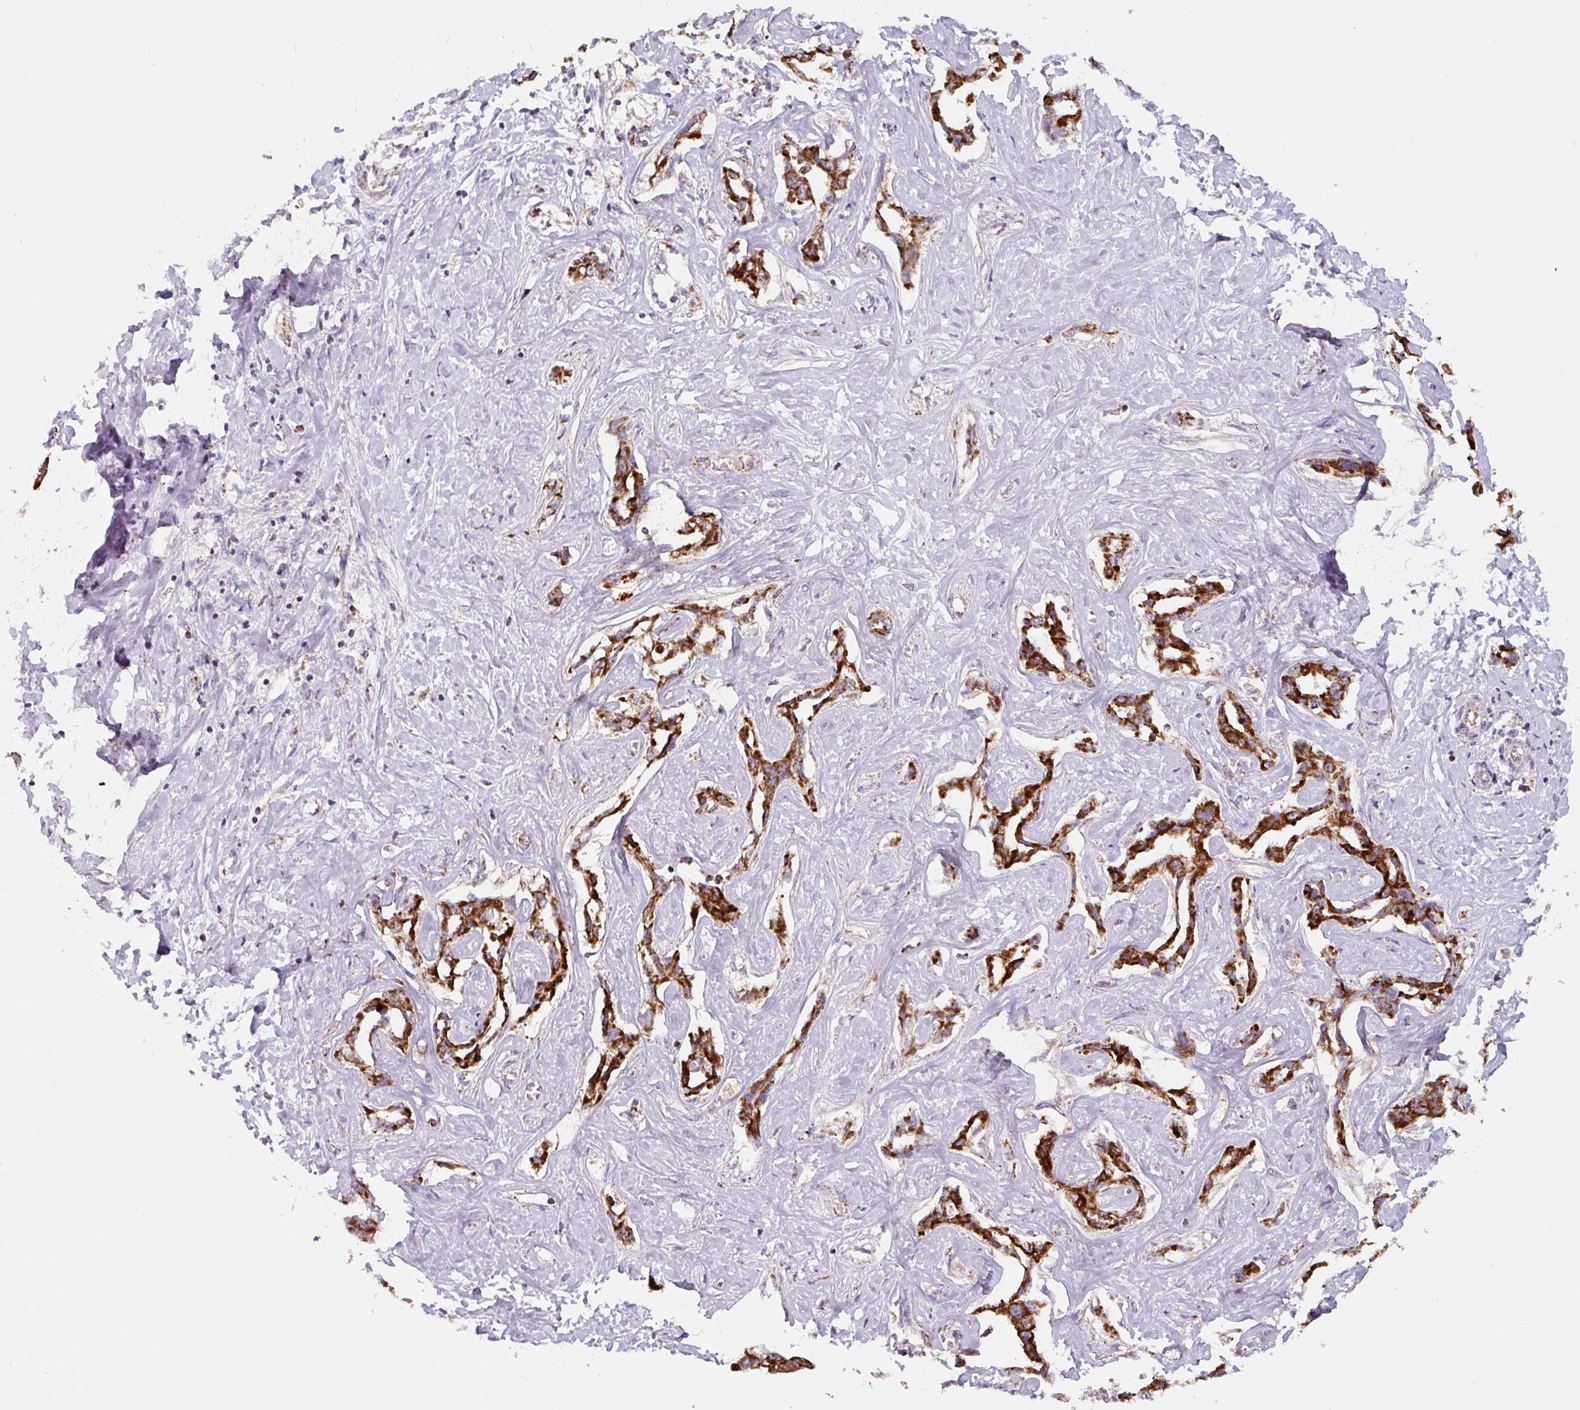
{"staining": {"intensity": "strong", "quantity": ">75%", "location": "cytoplasmic/membranous"}, "tissue": "liver cancer", "cell_type": "Tumor cells", "image_type": "cancer", "snomed": [{"axis": "morphology", "description": "Cholangiocarcinoma"}, {"axis": "topography", "description": "Liver"}], "caption": "Immunohistochemistry (IHC) micrograph of neoplastic tissue: human liver cholangiocarcinoma stained using IHC reveals high levels of strong protein expression localized specifically in the cytoplasmic/membranous of tumor cells, appearing as a cytoplasmic/membranous brown color.", "gene": "MT-CO2", "patient": {"sex": "male", "age": 59}}